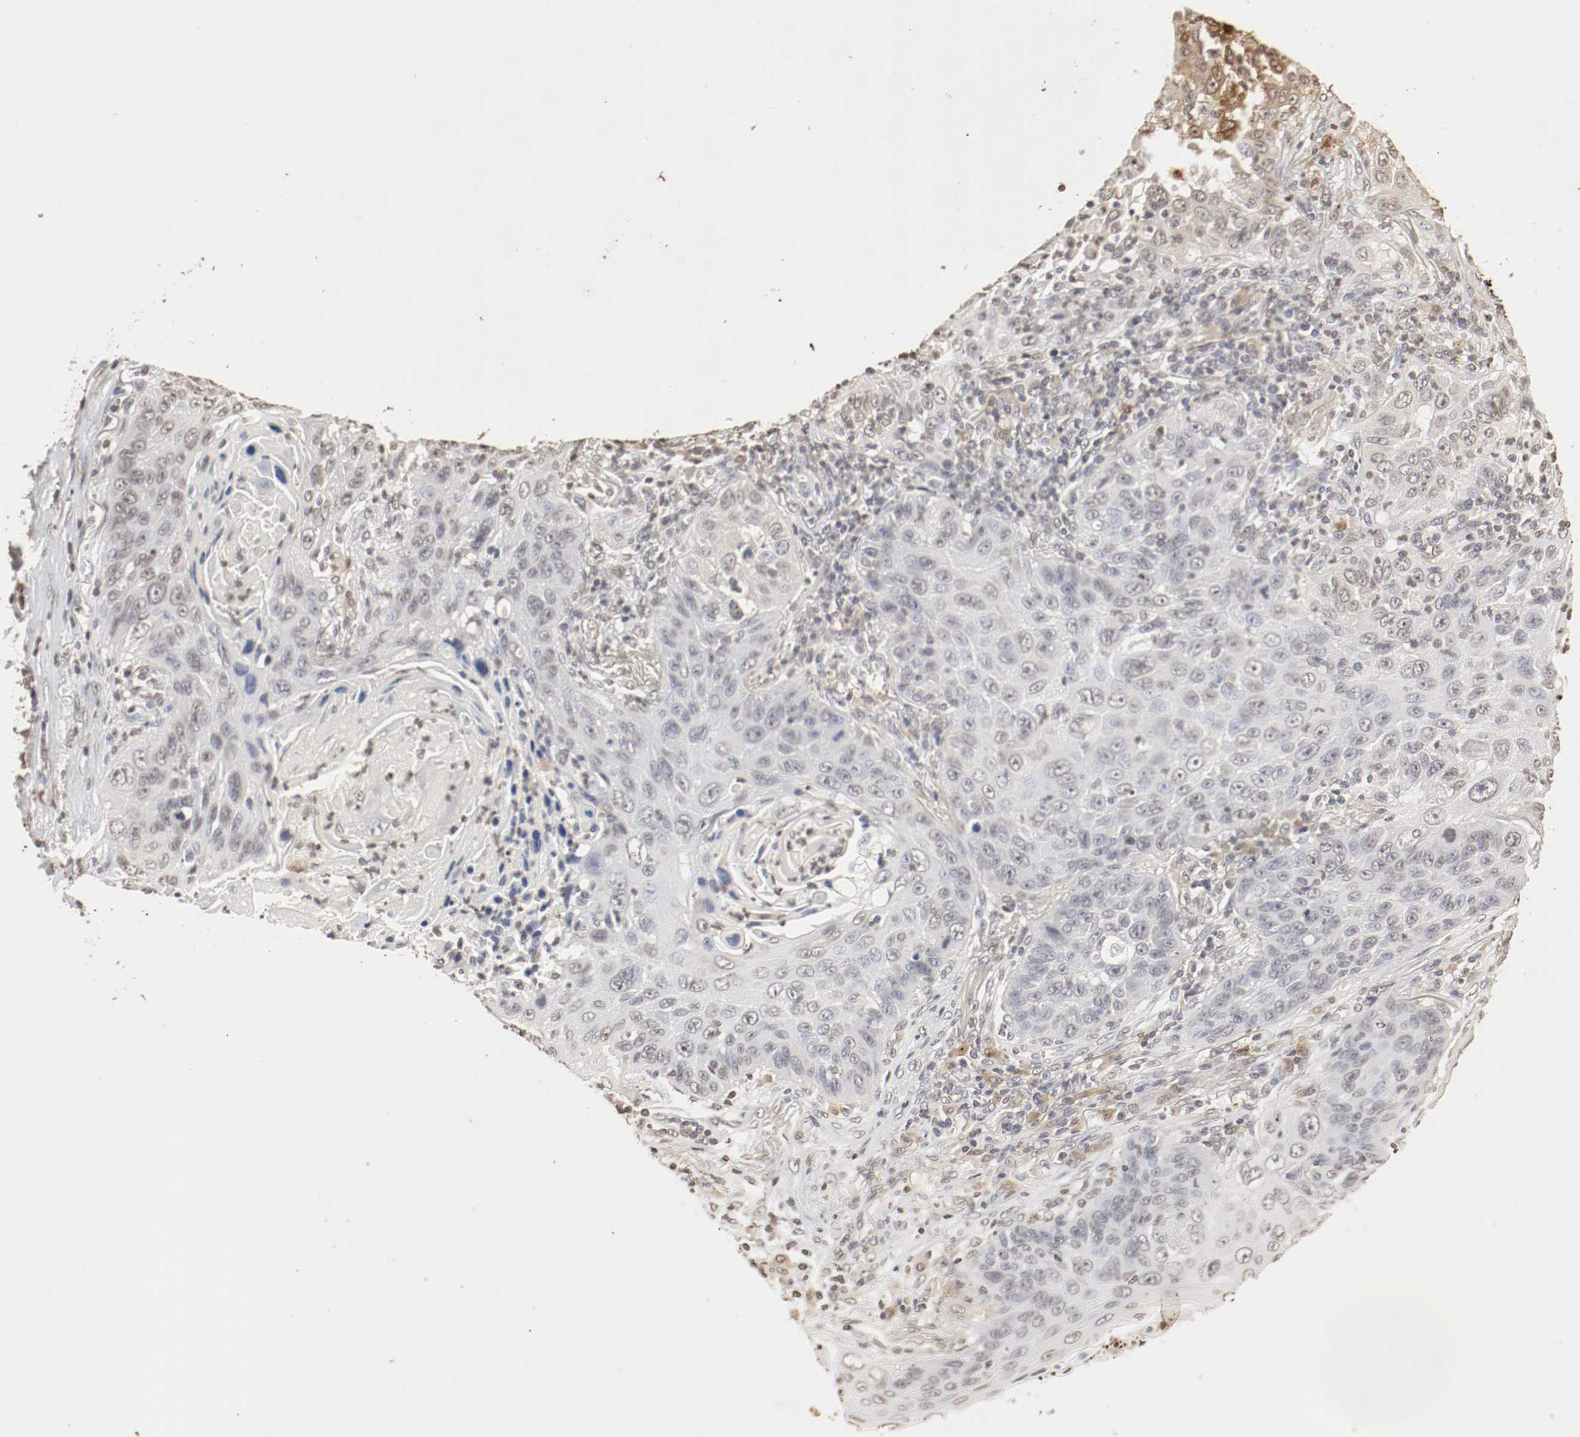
{"staining": {"intensity": "weak", "quantity": "25%-75%", "location": "cytoplasmic/membranous,nuclear"}, "tissue": "lung cancer", "cell_type": "Tumor cells", "image_type": "cancer", "snomed": [{"axis": "morphology", "description": "Squamous cell carcinoma, NOS"}, {"axis": "topography", "description": "Lung"}], "caption": "High-magnification brightfield microscopy of squamous cell carcinoma (lung) stained with DAB (brown) and counterstained with hematoxylin (blue). tumor cells exhibit weak cytoplasmic/membranous and nuclear staining is seen in about25%-75% of cells.", "gene": "WASL", "patient": {"sex": "female", "age": 67}}